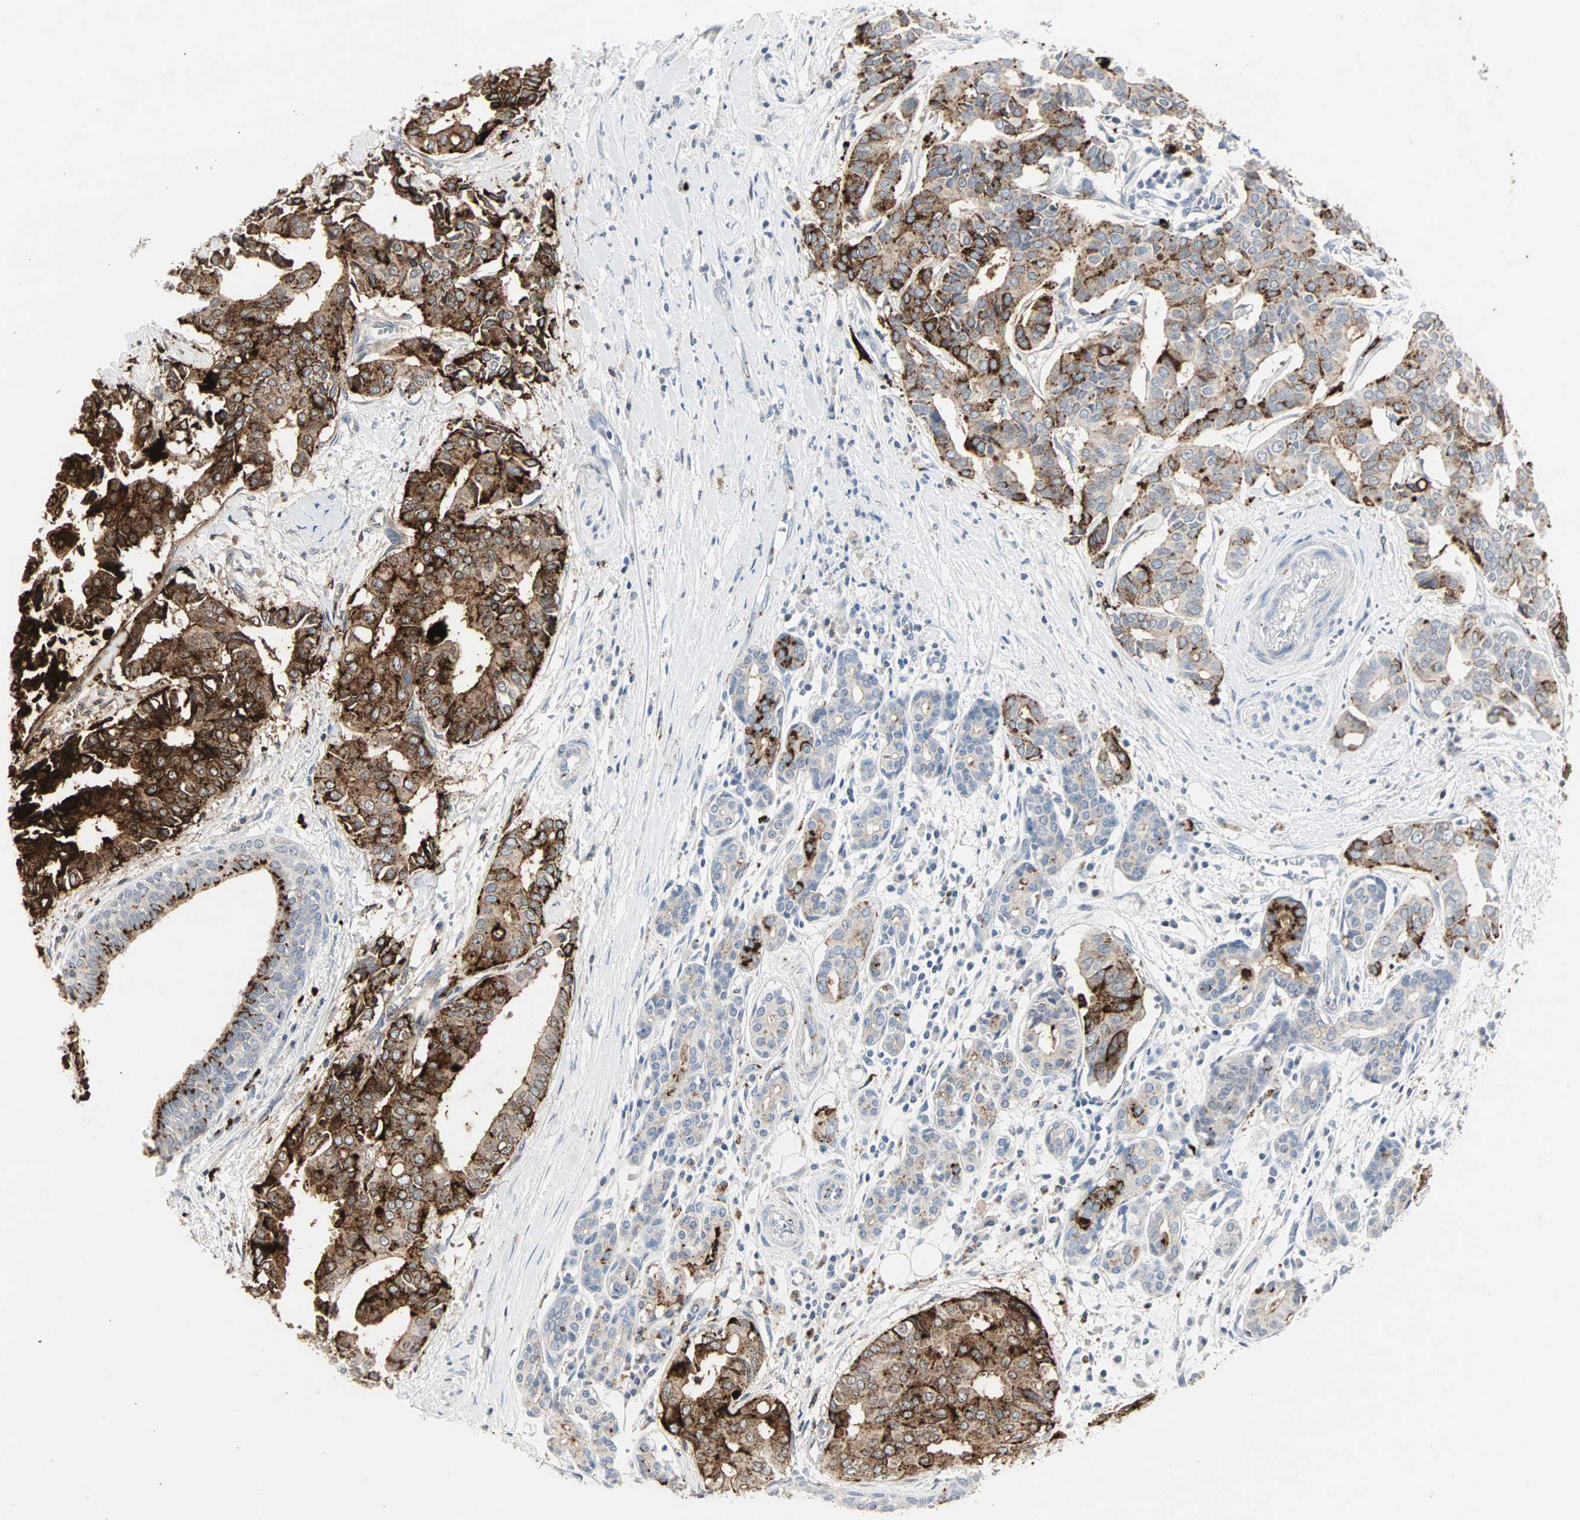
{"staining": {"intensity": "strong", "quantity": ">75%", "location": "cytoplasmic/membranous"}, "tissue": "head and neck cancer", "cell_type": "Tumor cells", "image_type": "cancer", "snomed": [{"axis": "morphology", "description": "Adenocarcinoma, NOS"}, {"axis": "topography", "description": "Salivary gland"}, {"axis": "topography", "description": "Head-Neck"}], "caption": "Immunohistochemical staining of head and neck cancer (adenocarcinoma) reveals strong cytoplasmic/membranous protein positivity in about >75% of tumor cells.", "gene": "CEACAM6", "patient": {"sex": "female", "age": 59}}